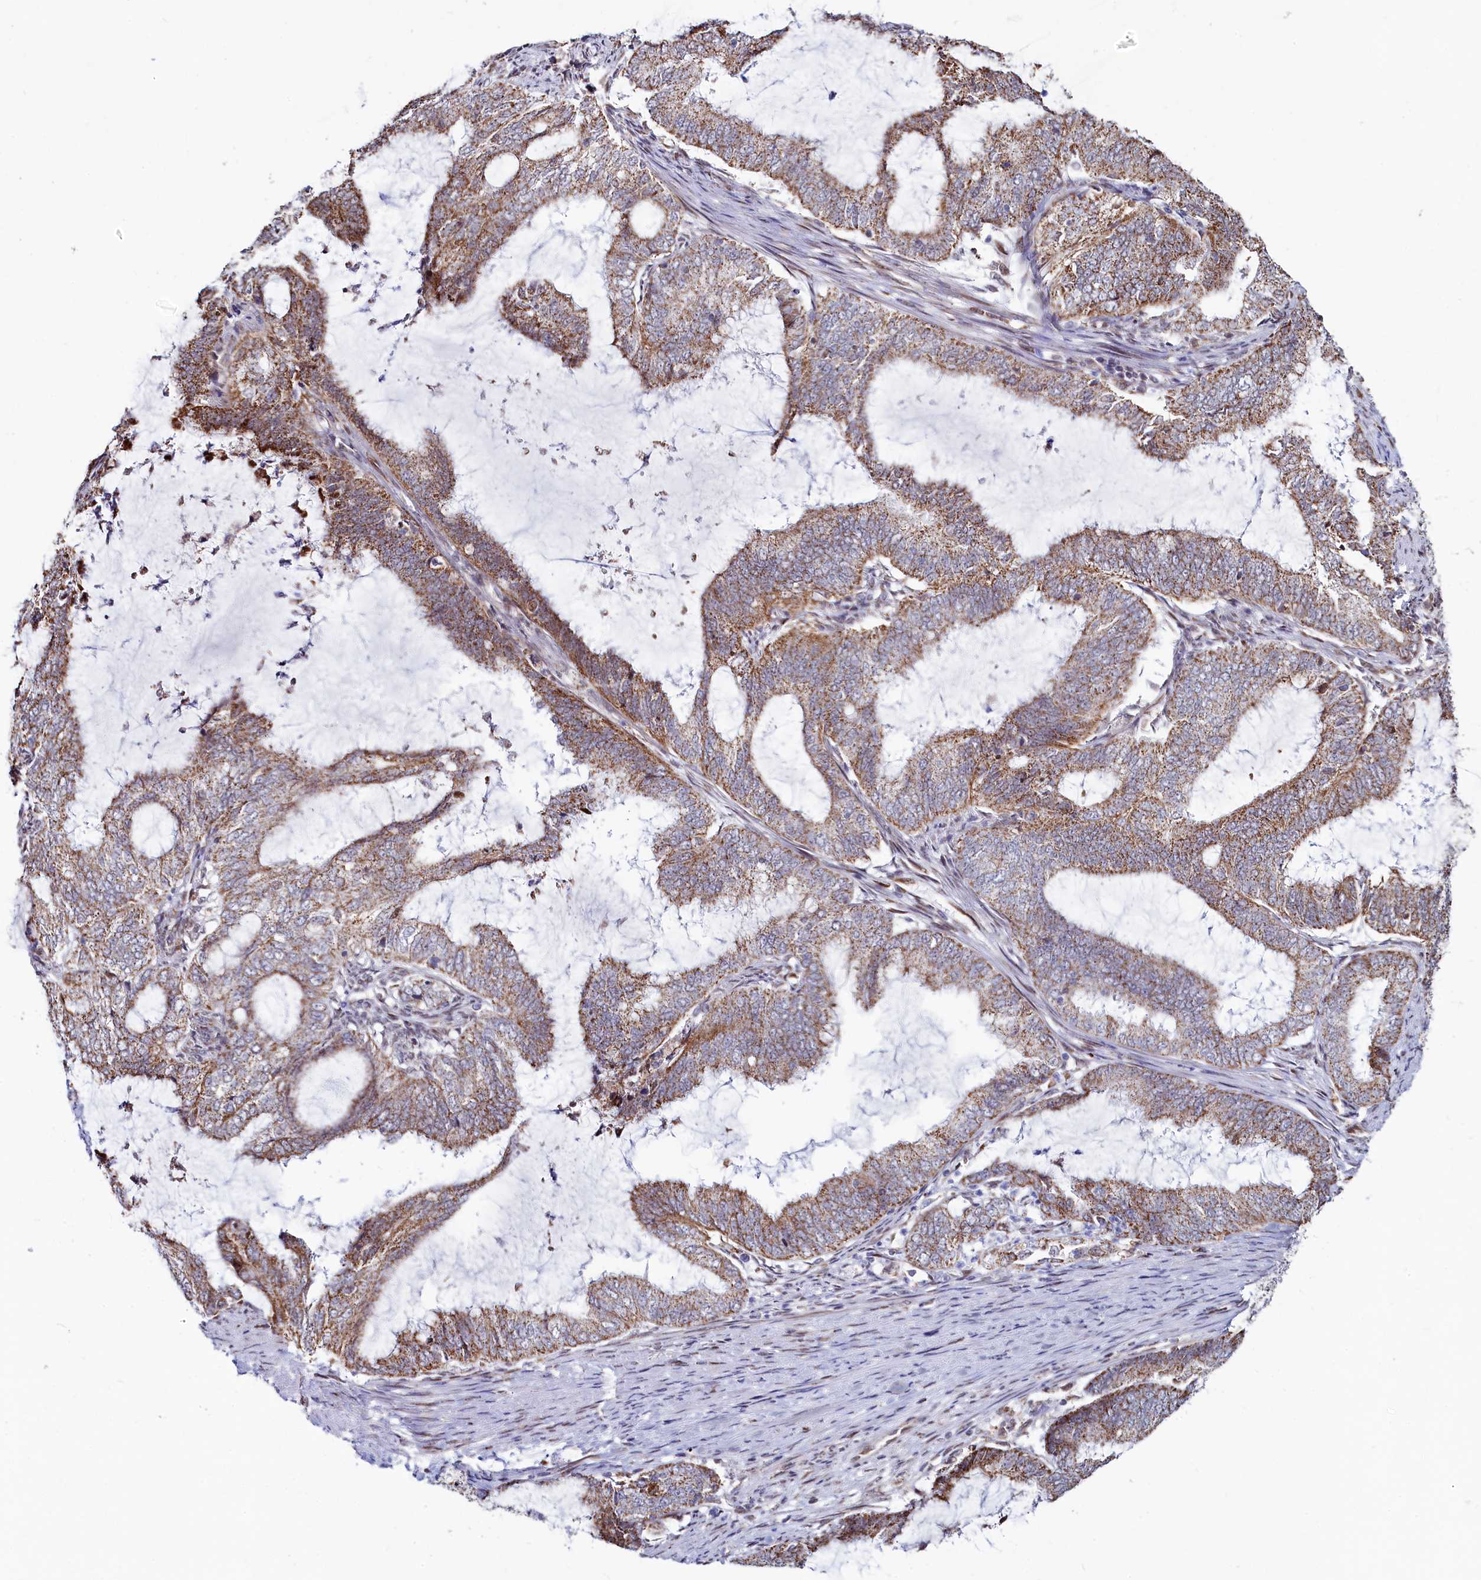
{"staining": {"intensity": "moderate", "quantity": ">75%", "location": "cytoplasmic/membranous"}, "tissue": "endometrial cancer", "cell_type": "Tumor cells", "image_type": "cancer", "snomed": [{"axis": "morphology", "description": "Adenocarcinoma, NOS"}, {"axis": "topography", "description": "Endometrium"}], "caption": "A high-resolution histopathology image shows immunohistochemistry staining of endometrial cancer (adenocarcinoma), which shows moderate cytoplasmic/membranous positivity in about >75% of tumor cells.", "gene": "HDGFL3", "patient": {"sex": "female", "age": 51}}